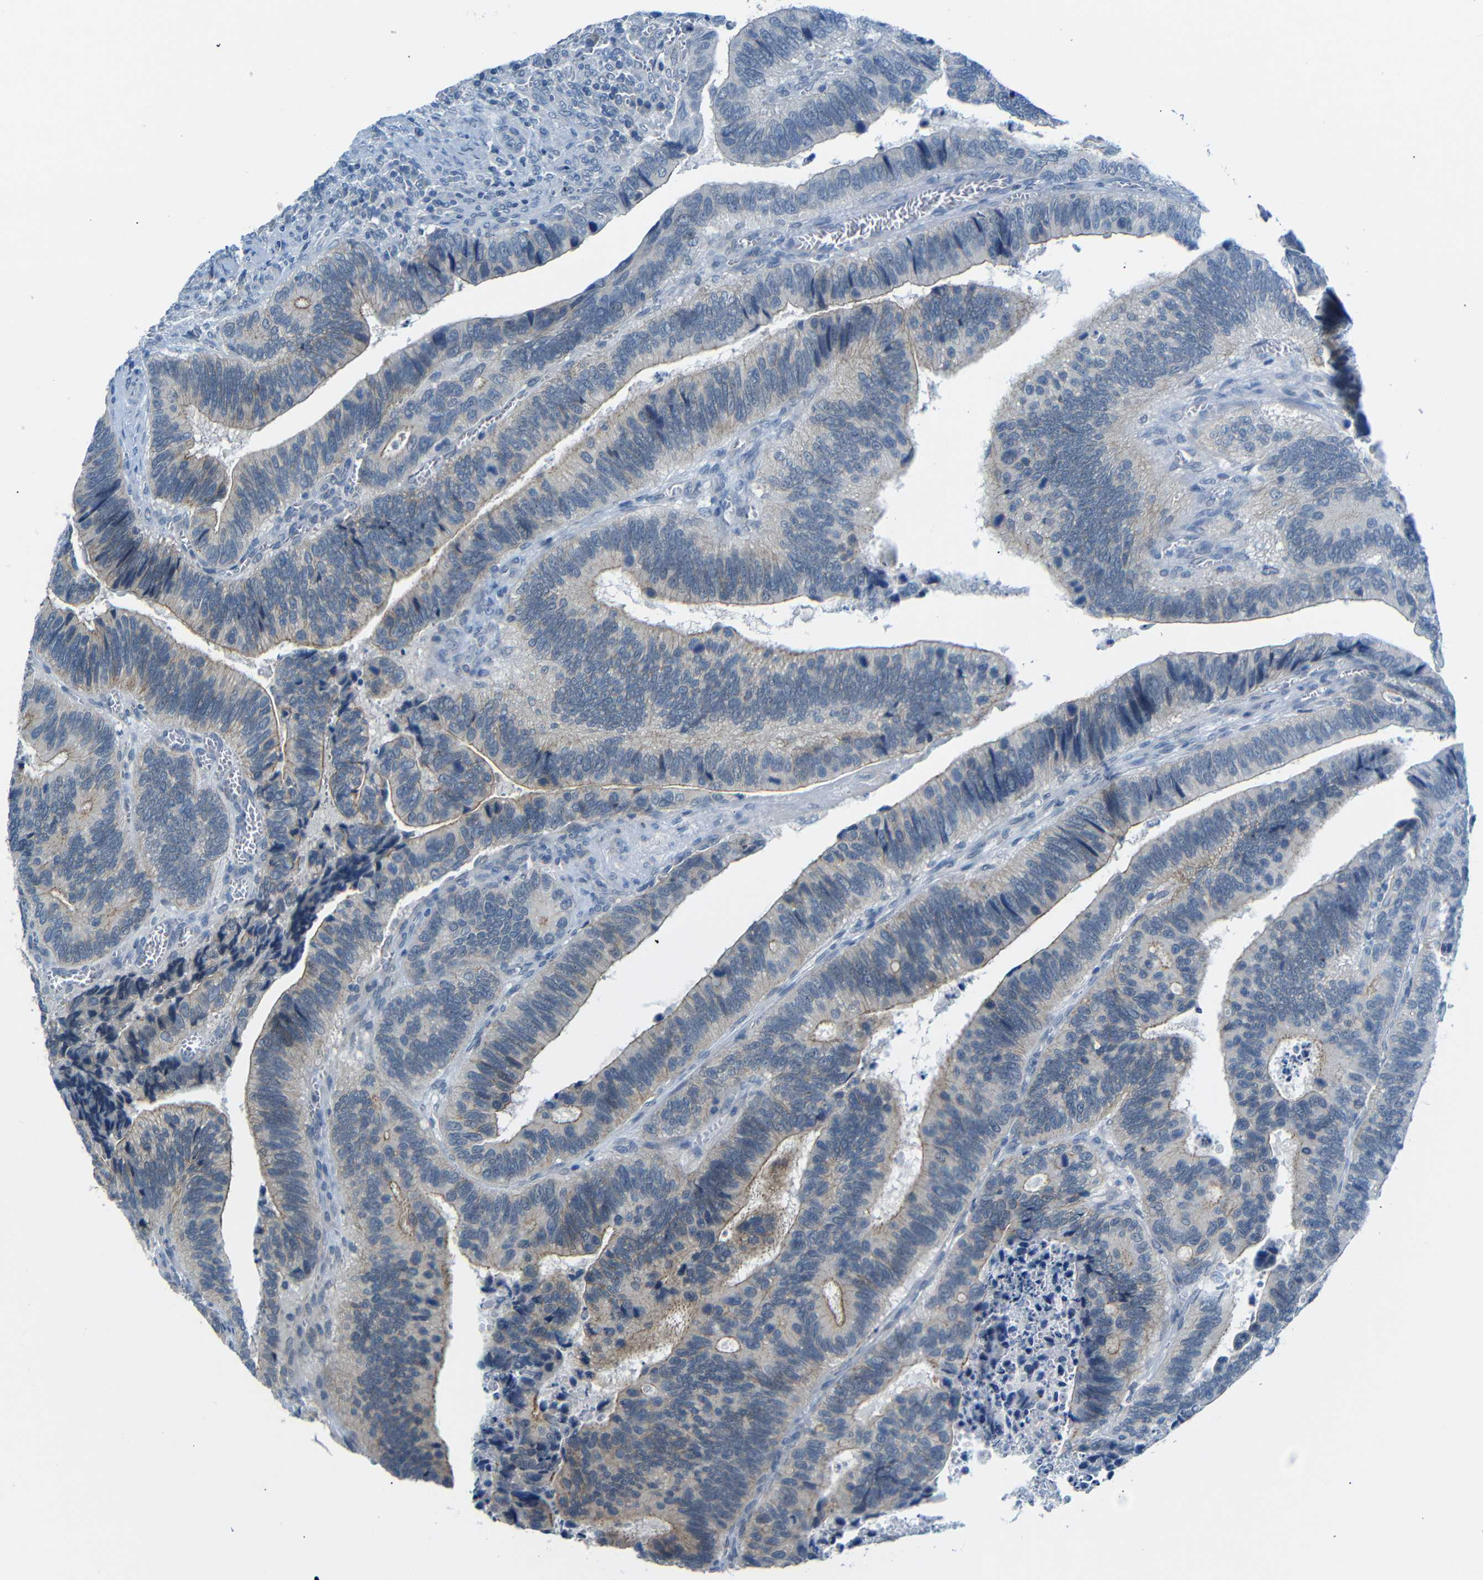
{"staining": {"intensity": "moderate", "quantity": "25%-75%", "location": "cytoplasmic/membranous"}, "tissue": "colorectal cancer", "cell_type": "Tumor cells", "image_type": "cancer", "snomed": [{"axis": "morphology", "description": "Inflammation, NOS"}, {"axis": "morphology", "description": "Adenocarcinoma, NOS"}, {"axis": "topography", "description": "Colon"}], "caption": "Immunohistochemical staining of colorectal adenocarcinoma demonstrates medium levels of moderate cytoplasmic/membranous protein staining in approximately 25%-75% of tumor cells.", "gene": "ANK3", "patient": {"sex": "male", "age": 72}}